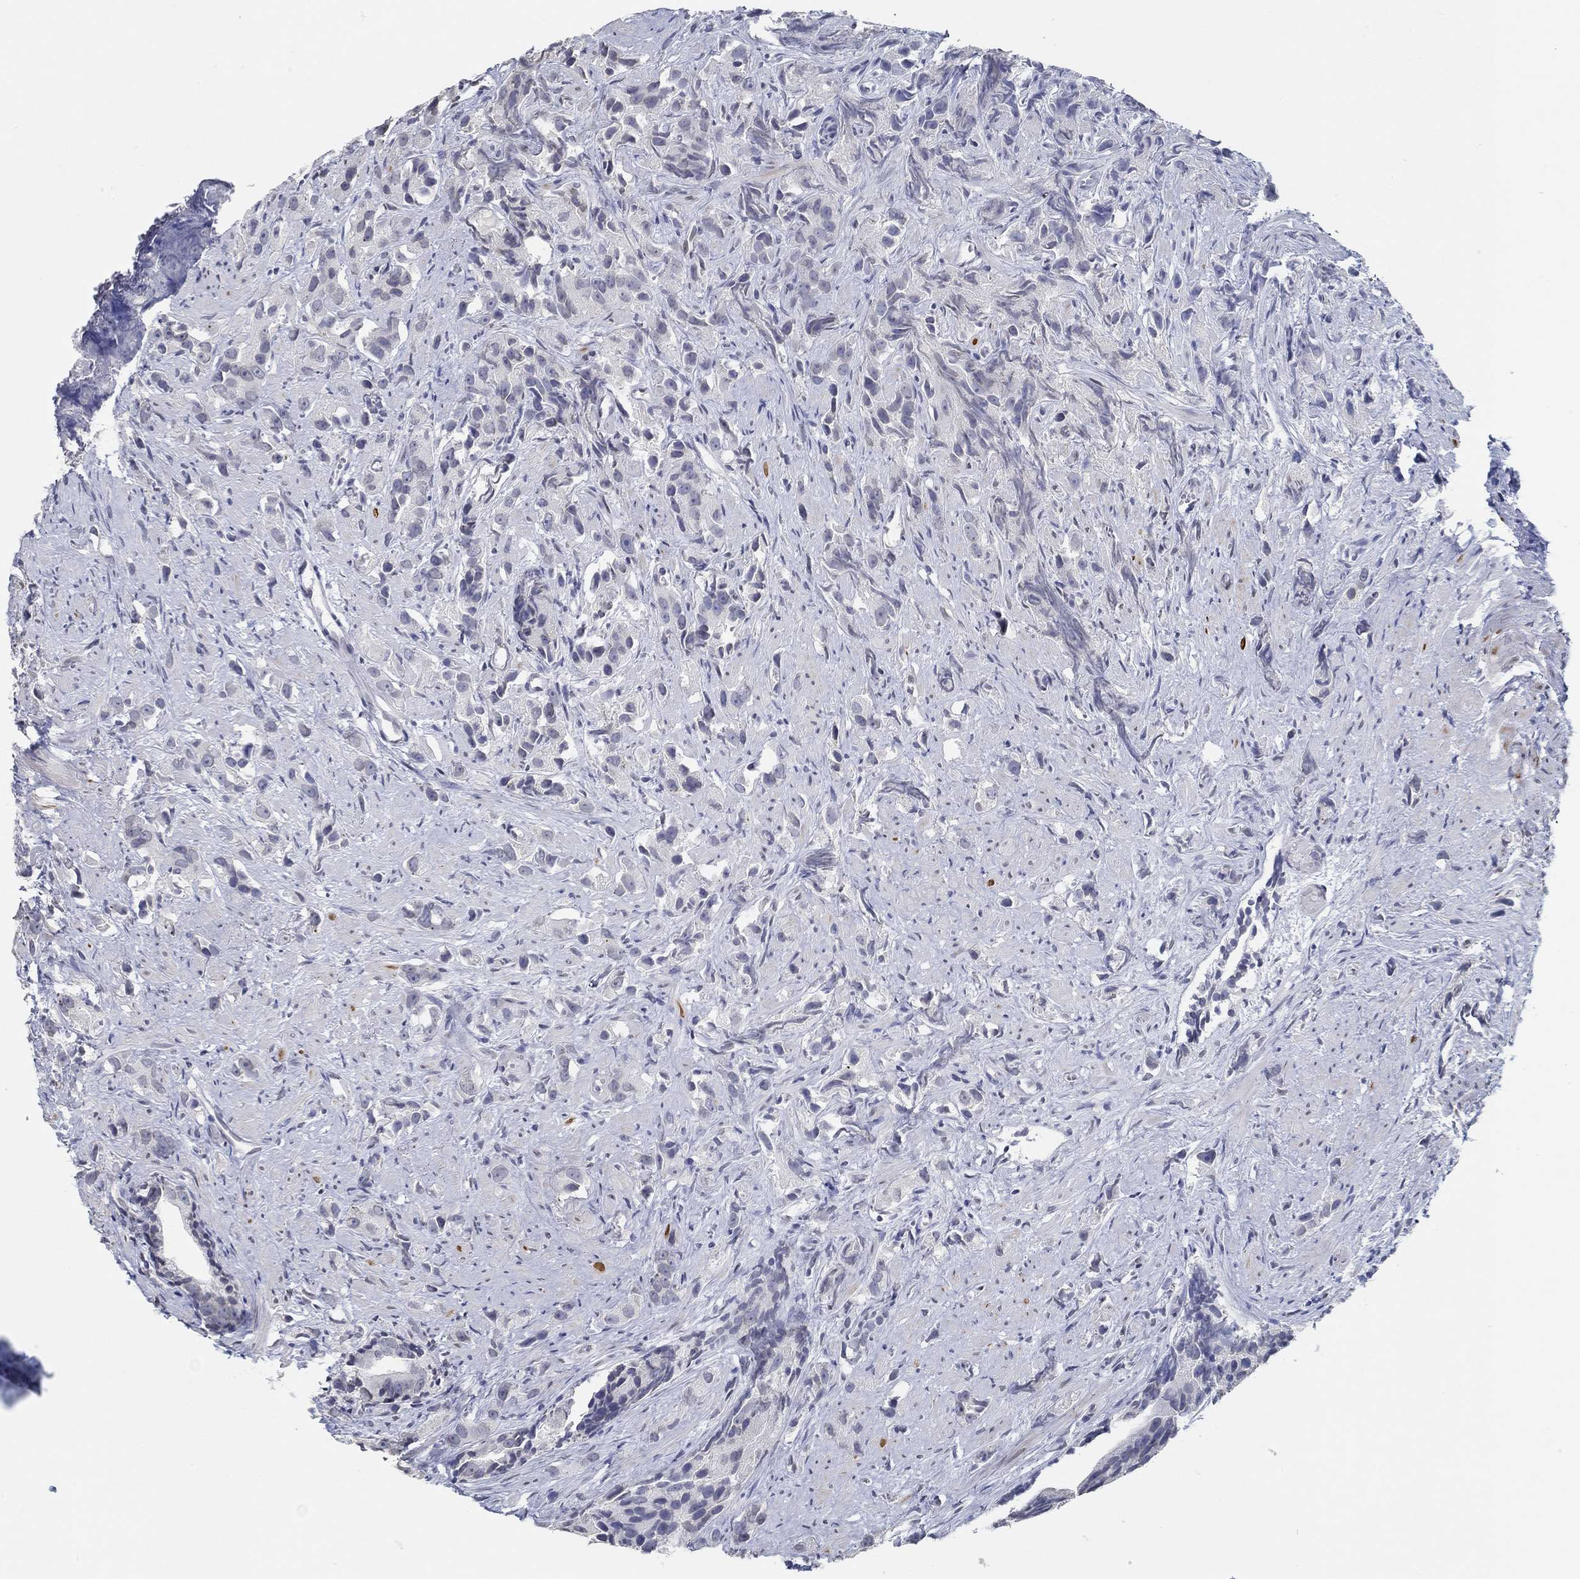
{"staining": {"intensity": "negative", "quantity": "none", "location": "none"}, "tissue": "prostate cancer", "cell_type": "Tumor cells", "image_type": "cancer", "snomed": [{"axis": "morphology", "description": "Adenocarcinoma, High grade"}, {"axis": "topography", "description": "Prostate"}], "caption": "Immunohistochemical staining of prostate high-grade adenocarcinoma displays no significant expression in tumor cells.", "gene": "NUP155", "patient": {"sex": "male", "age": 90}}